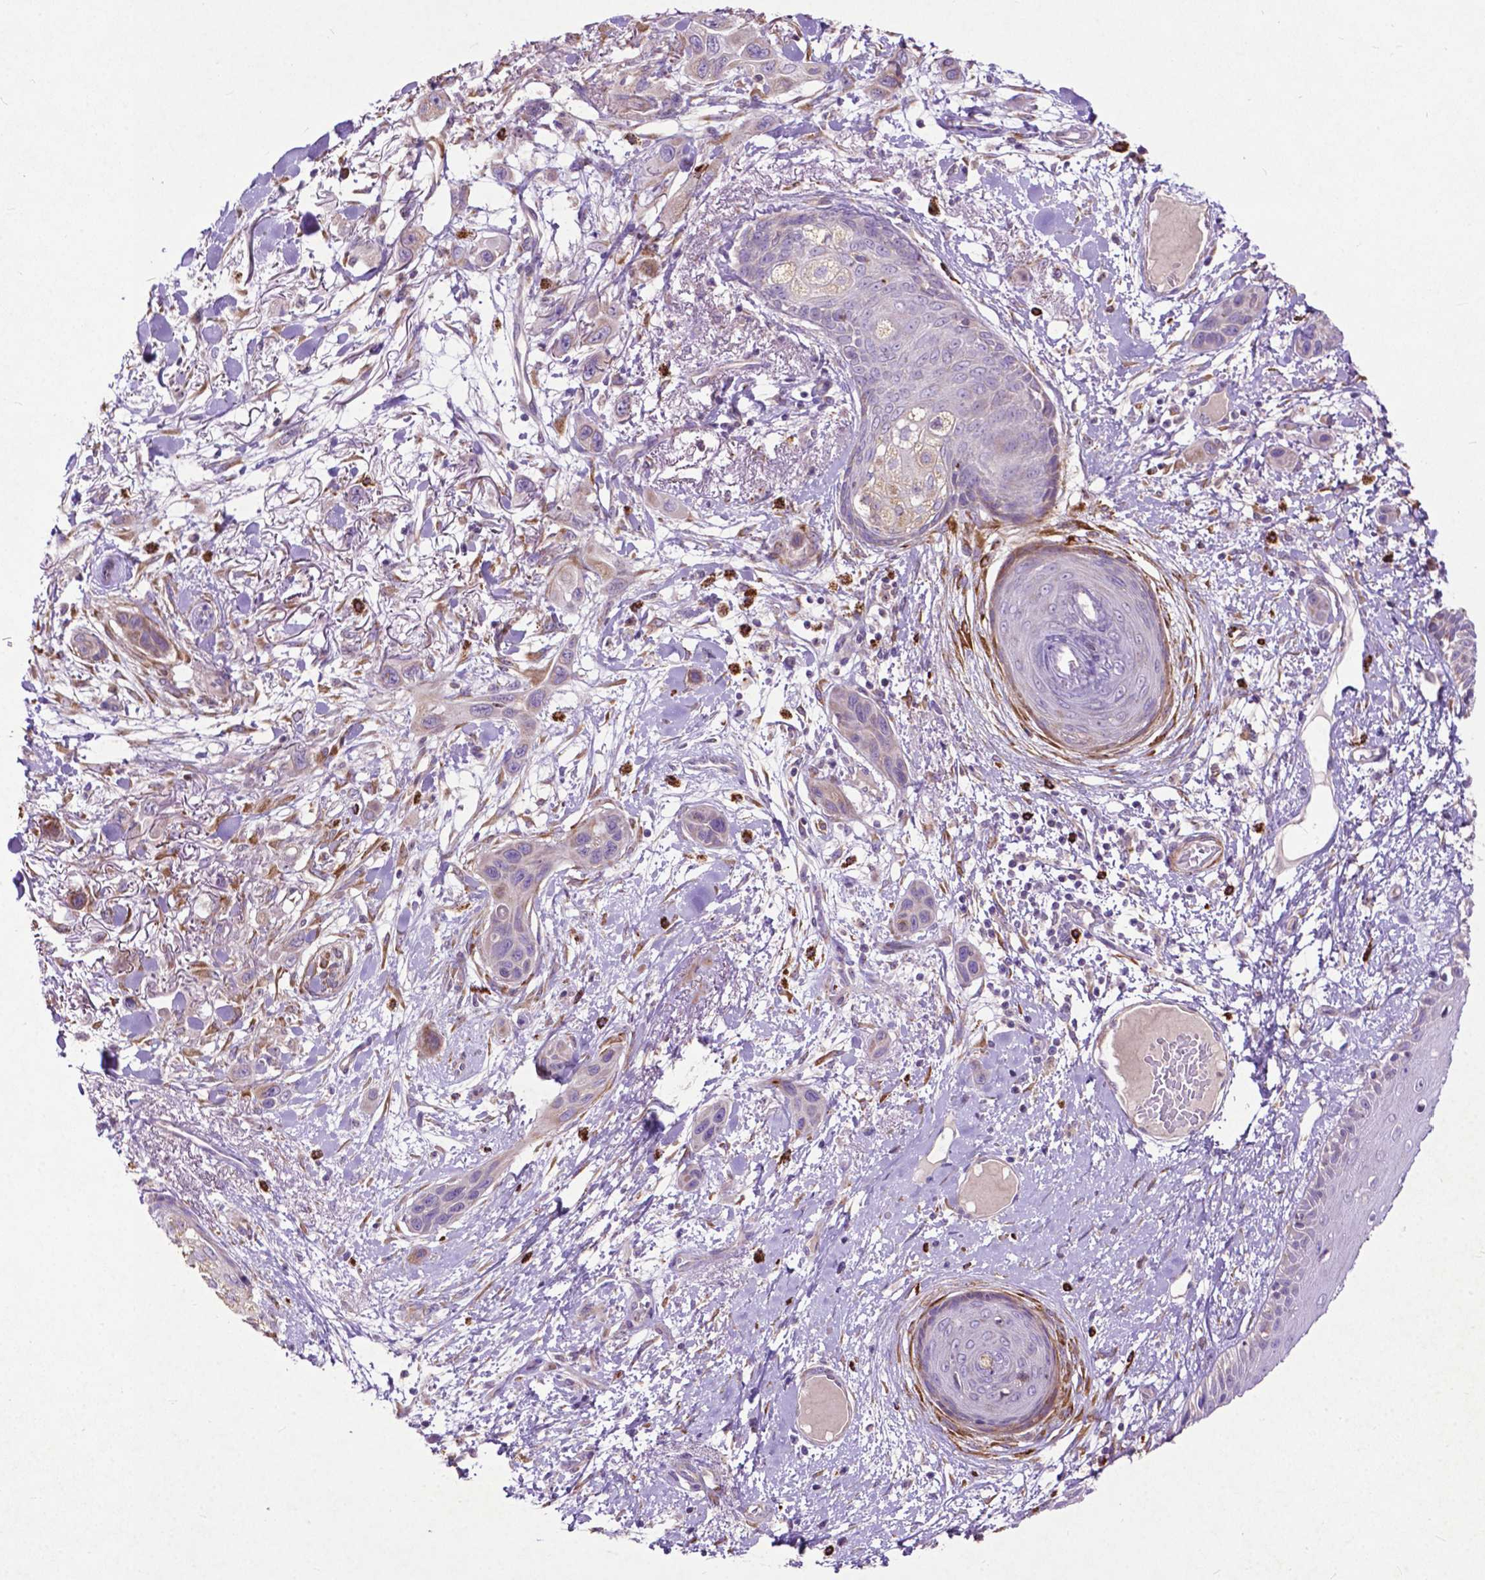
{"staining": {"intensity": "weak", "quantity": "<25%", "location": "cytoplasmic/membranous"}, "tissue": "skin cancer", "cell_type": "Tumor cells", "image_type": "cancer", "snomed": [{"axis": "morphology", "description": "Squamous cell carcinoma, NOS"}, {"axis": "topography", "description": "Skin"}], "caption": "This image is of squamous cell carcinoma (skin) stained with immunohistochemistry to label a protein in brown with the nuclei are counter-stained blue. There is no expression in tumor cells.", "gene": "THEGL", "patient": {"sex": "male", "age": 79}}